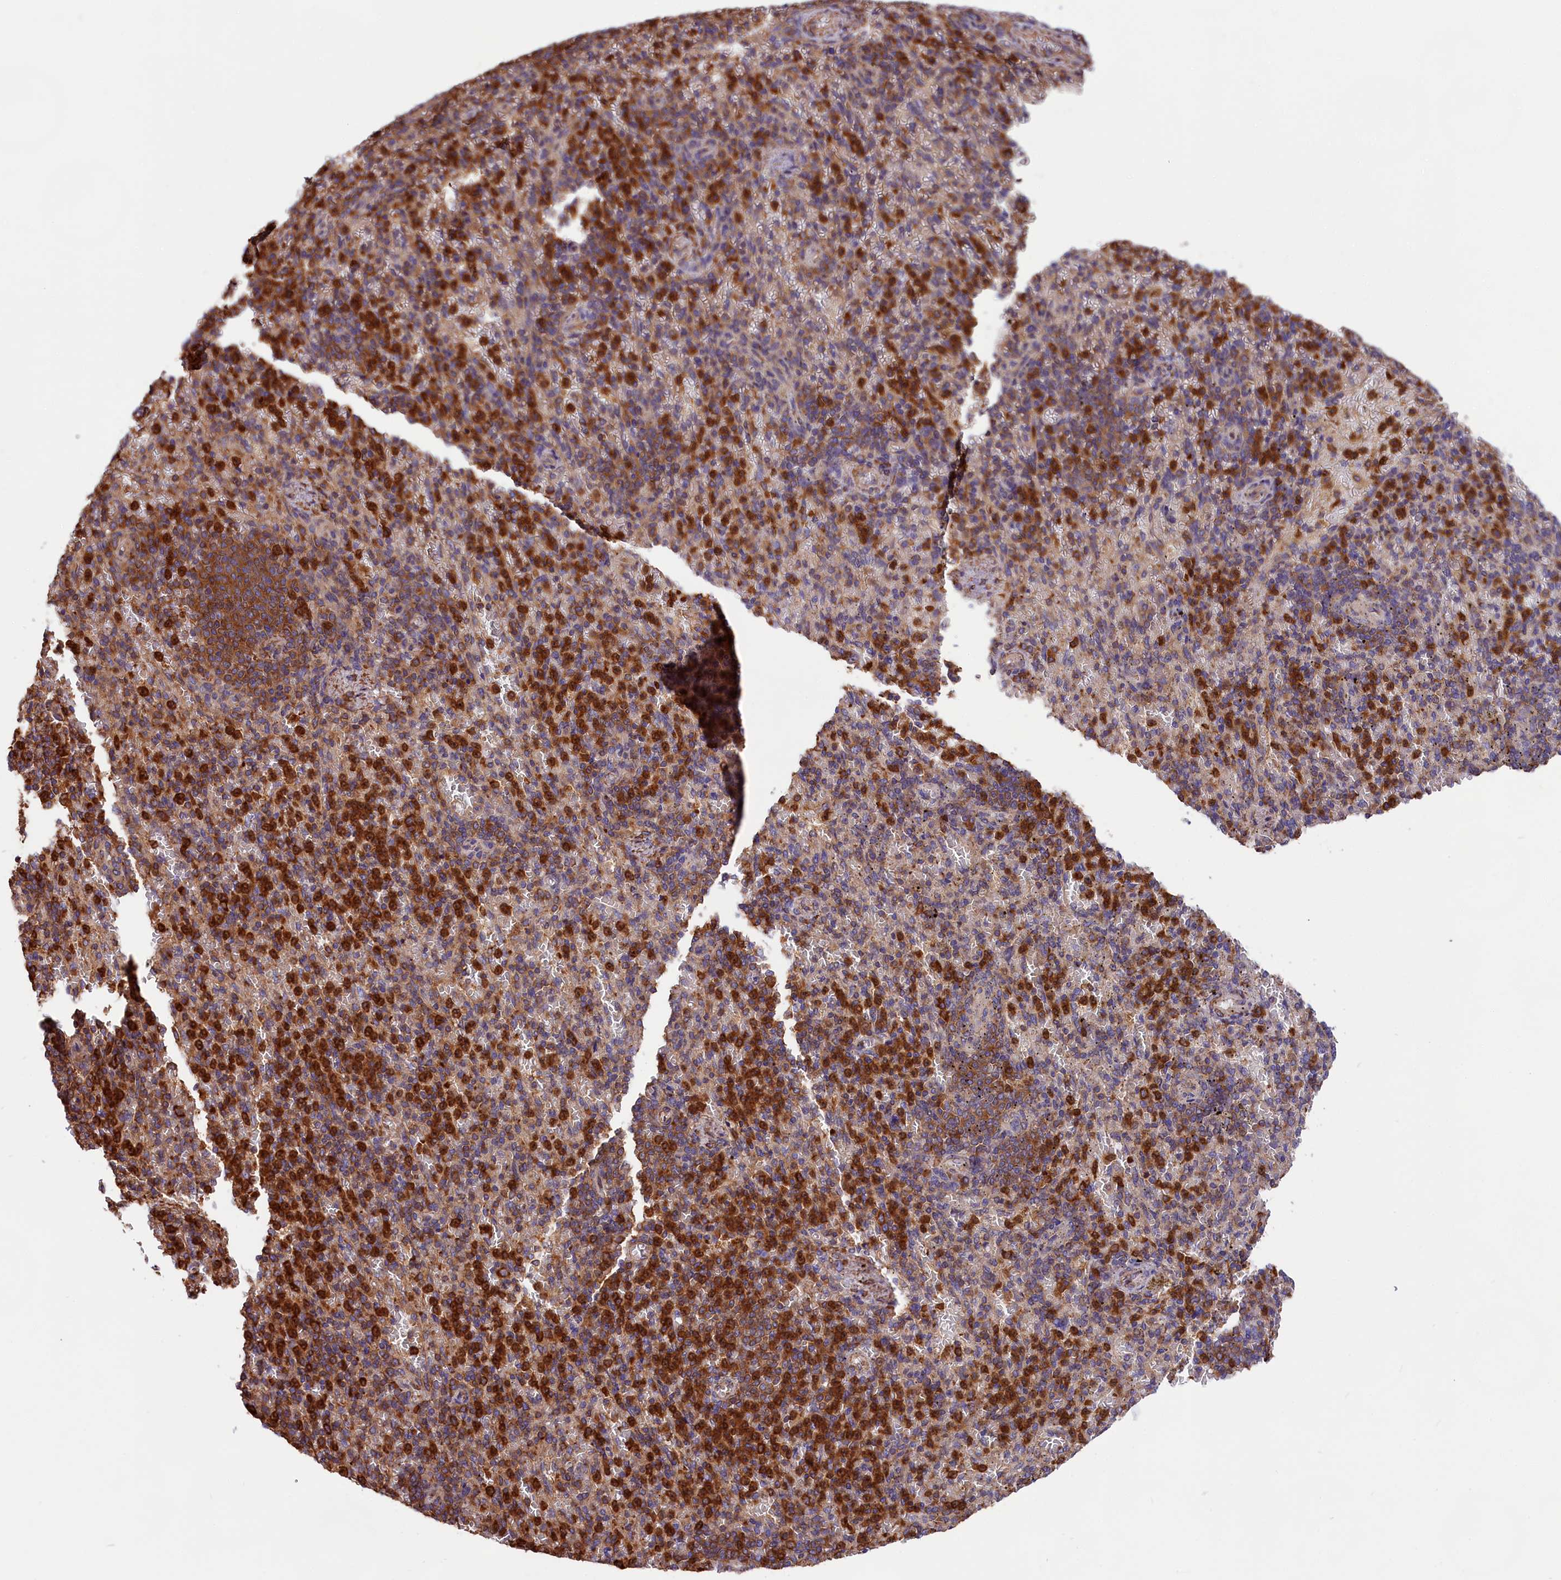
{"staining": {"intensity": "strong", "quantity": "25%-75%", "location": "cytoplasmic/membranous"}, "tissue": "spleen", "cell_type": "Cells in red pulp", "image_type": "normal", "snomed": [{"axis": "morphology", "description": "Normal tissue, NOS"}, {"axis": "topography", "description": "Spleen"}], "caption": "High-power microscopy captured an immunohistochemistry (IHC) histopathology image of normal spleen, revealing strong cytoplasmic/membranous expression in approximately 25%-75% of cells in red pulp.", "gene": "GYS1", "patient": {"sex": "female", "age": 74}}